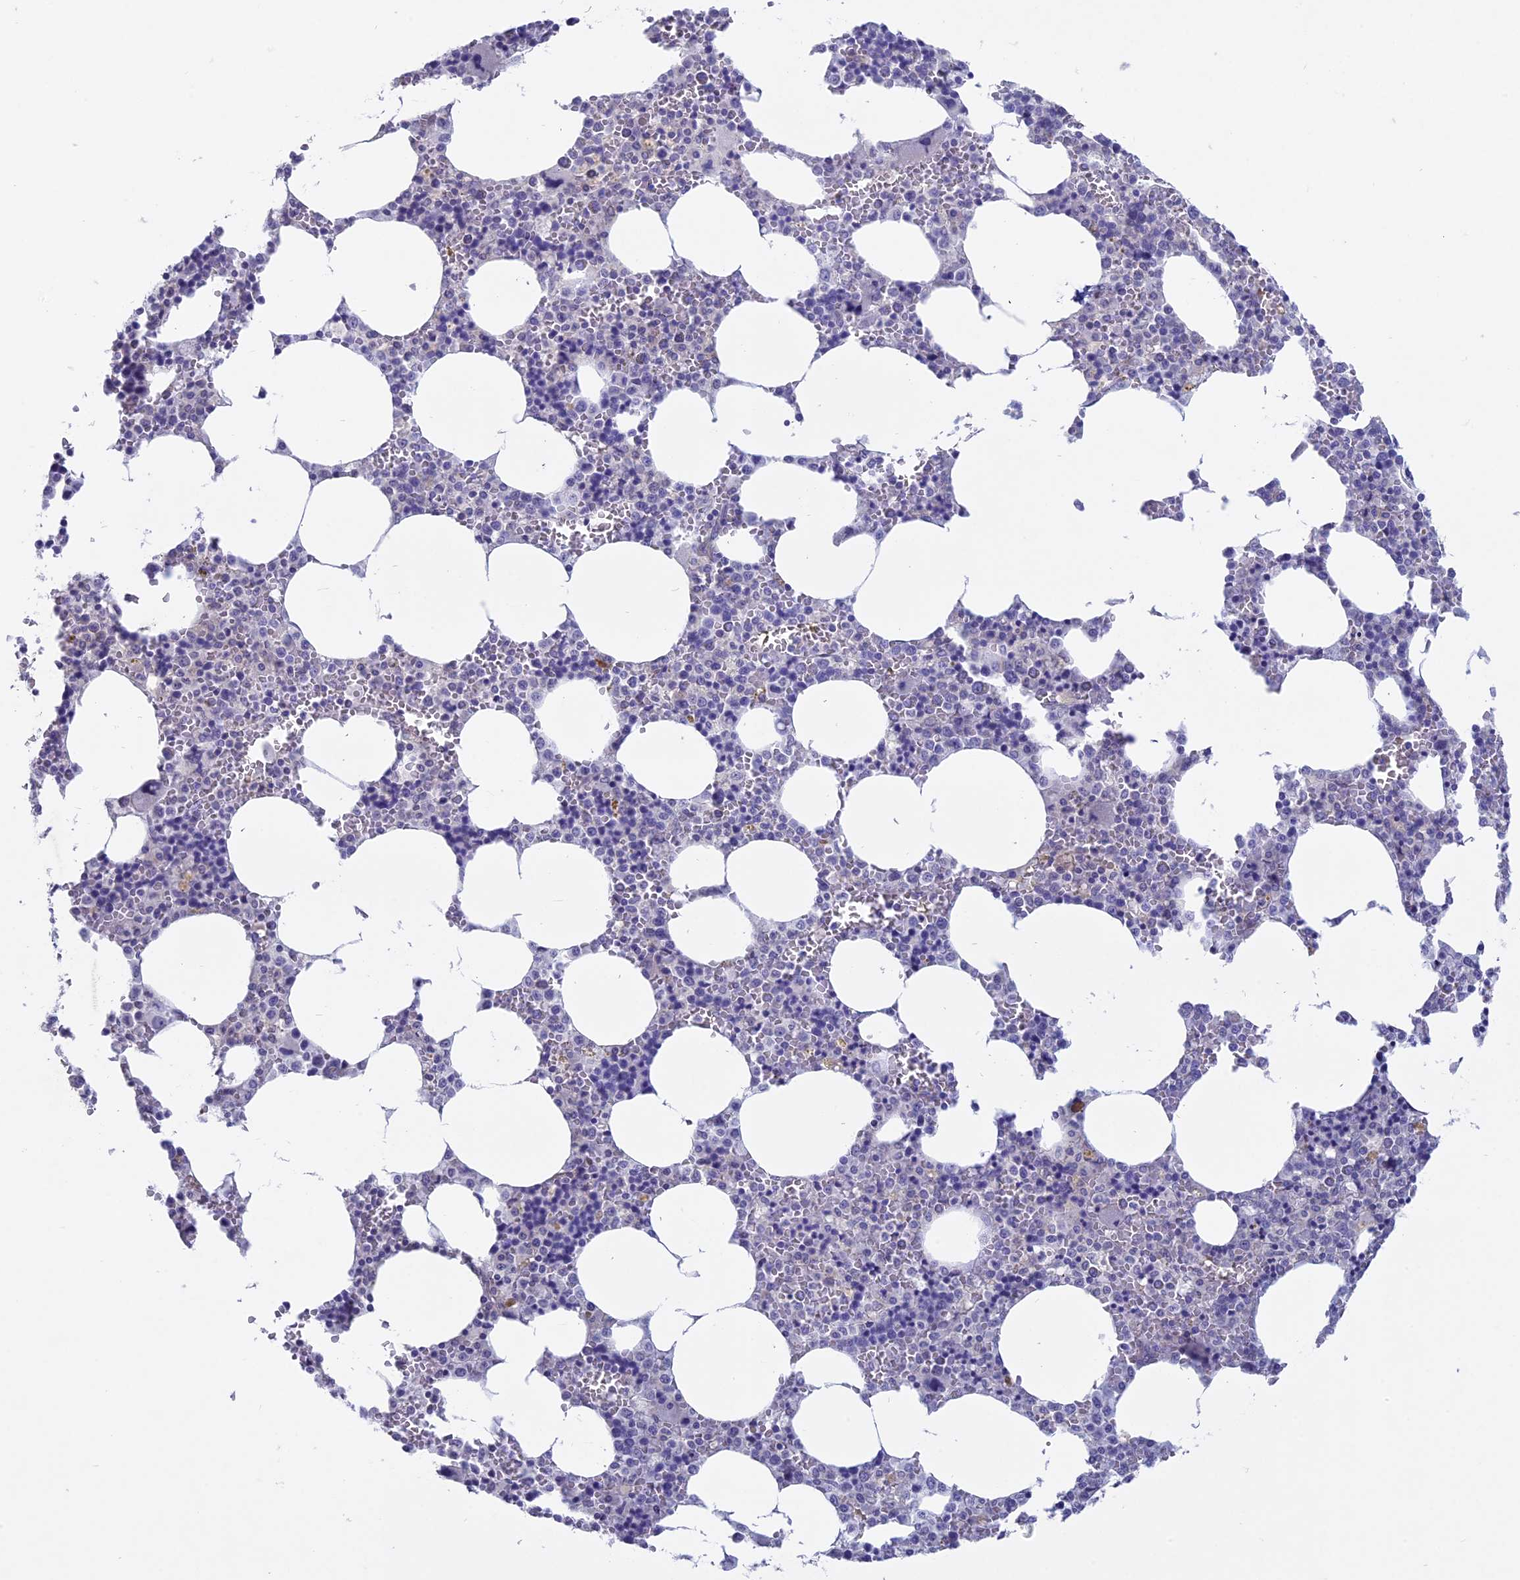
{"staining": {"intensity": "negative", "quantity": "none", "location": "none"}, "tissue": "bone marrow", "cell_type": "Hematopoietic cells", "image_type": "normal", "snomed": [{"axis": "morphology", "description": "Normal tissue, NOS"}, {"axis": "topography", "description": "Bone marrow"}], "caption": "The immunohistochemistry (IHC) image has no significant staining in hematopoietic cells of bone marrow.", "gene": "MYO5B", "patient": {"sex": "male", "age": 70}}